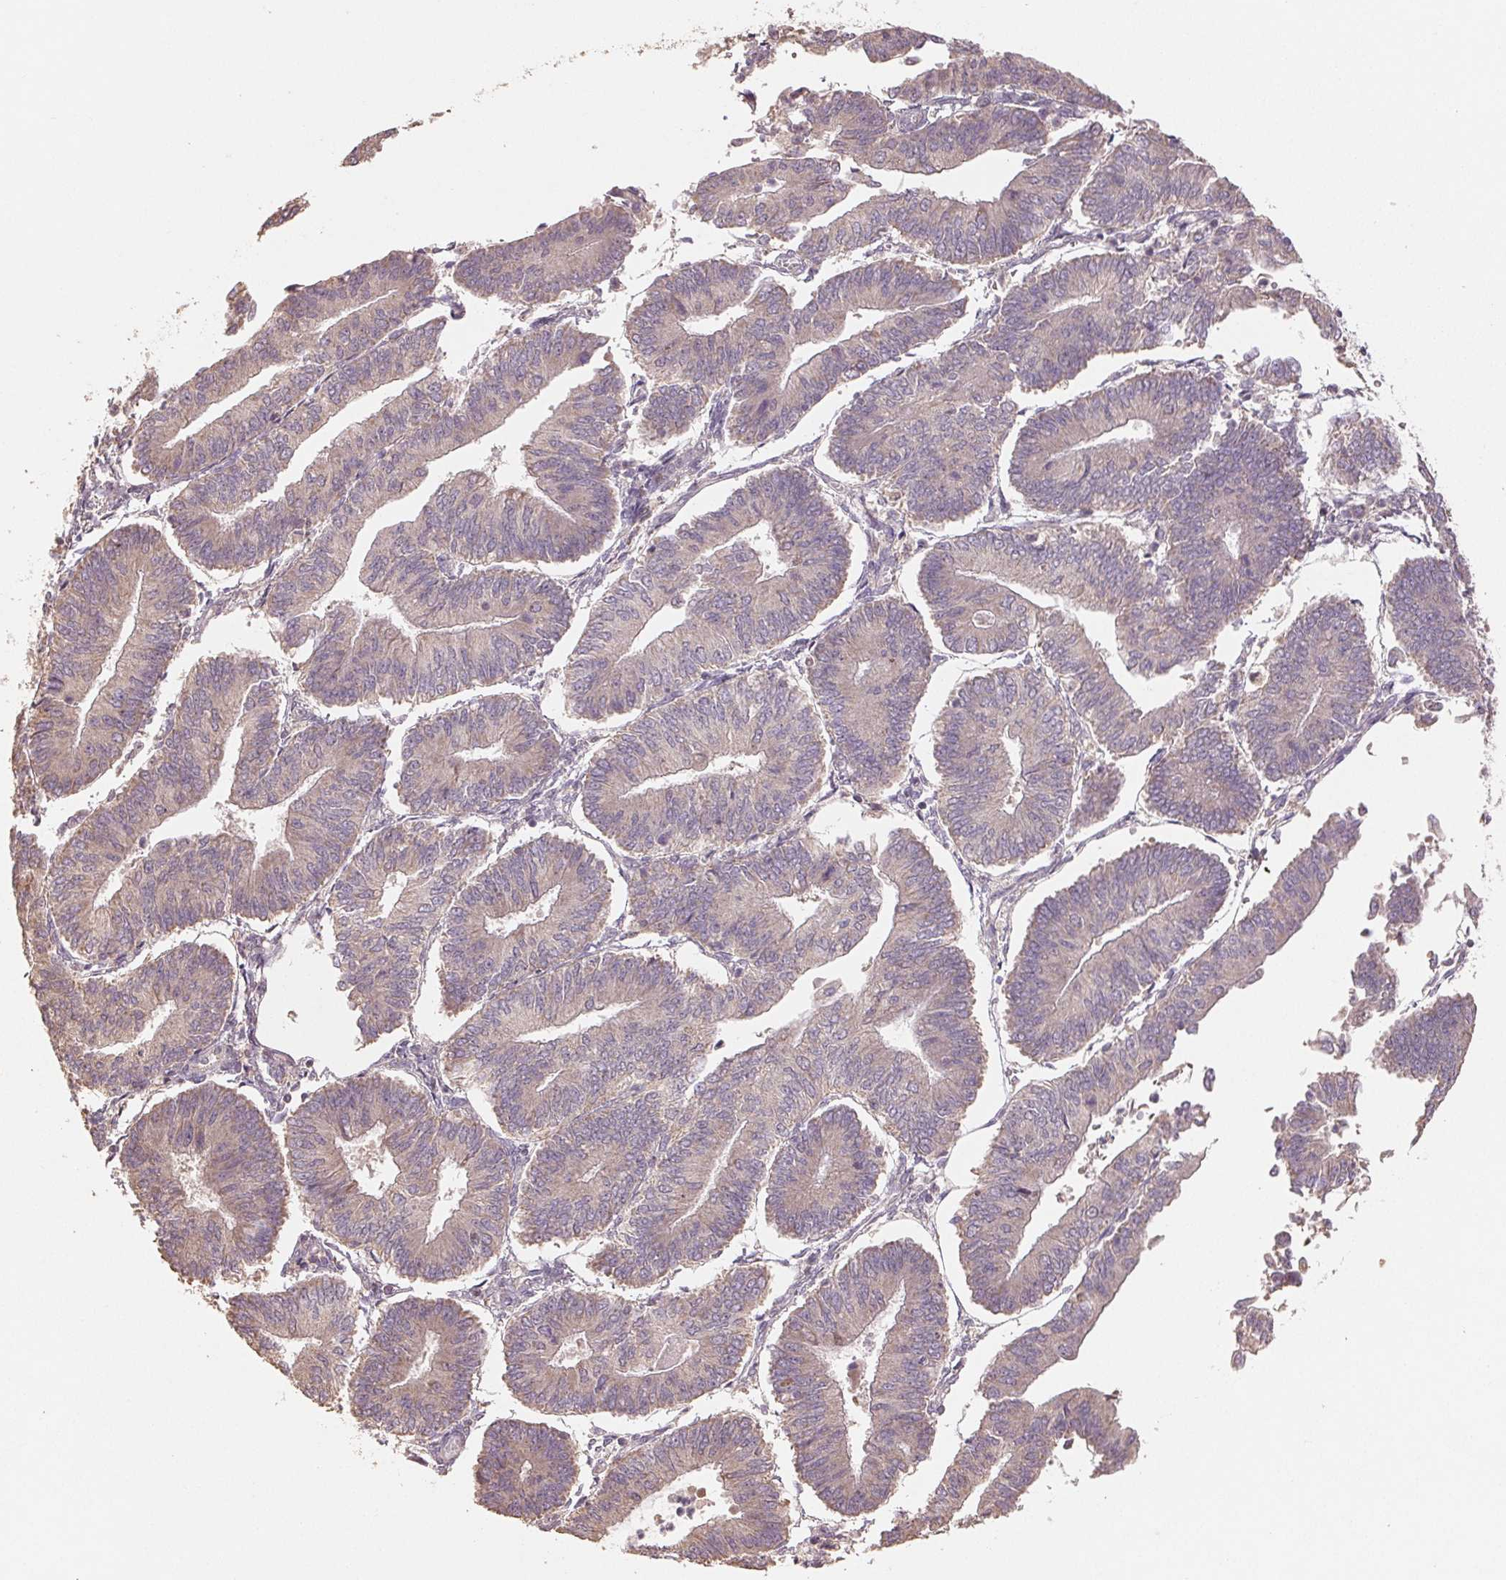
{"staining": {"intensity": "negative", "quantity": "none", "location": "none"}, "tissue": "endometrial cancer", "cell_type": "Tumor cells", "image_type": "cancer", "snomed": [{"axis": "morphology", "description": "Adenocarcinoma, NOS"}, {"axis": "topography", "description": "Endometrium"}], "caption": "Image shows no protein expression in tumor cells of endometrial adenocarcinoma tissue.", "gene": "COX14", "patient": {"sex": "female", "age": 65}}